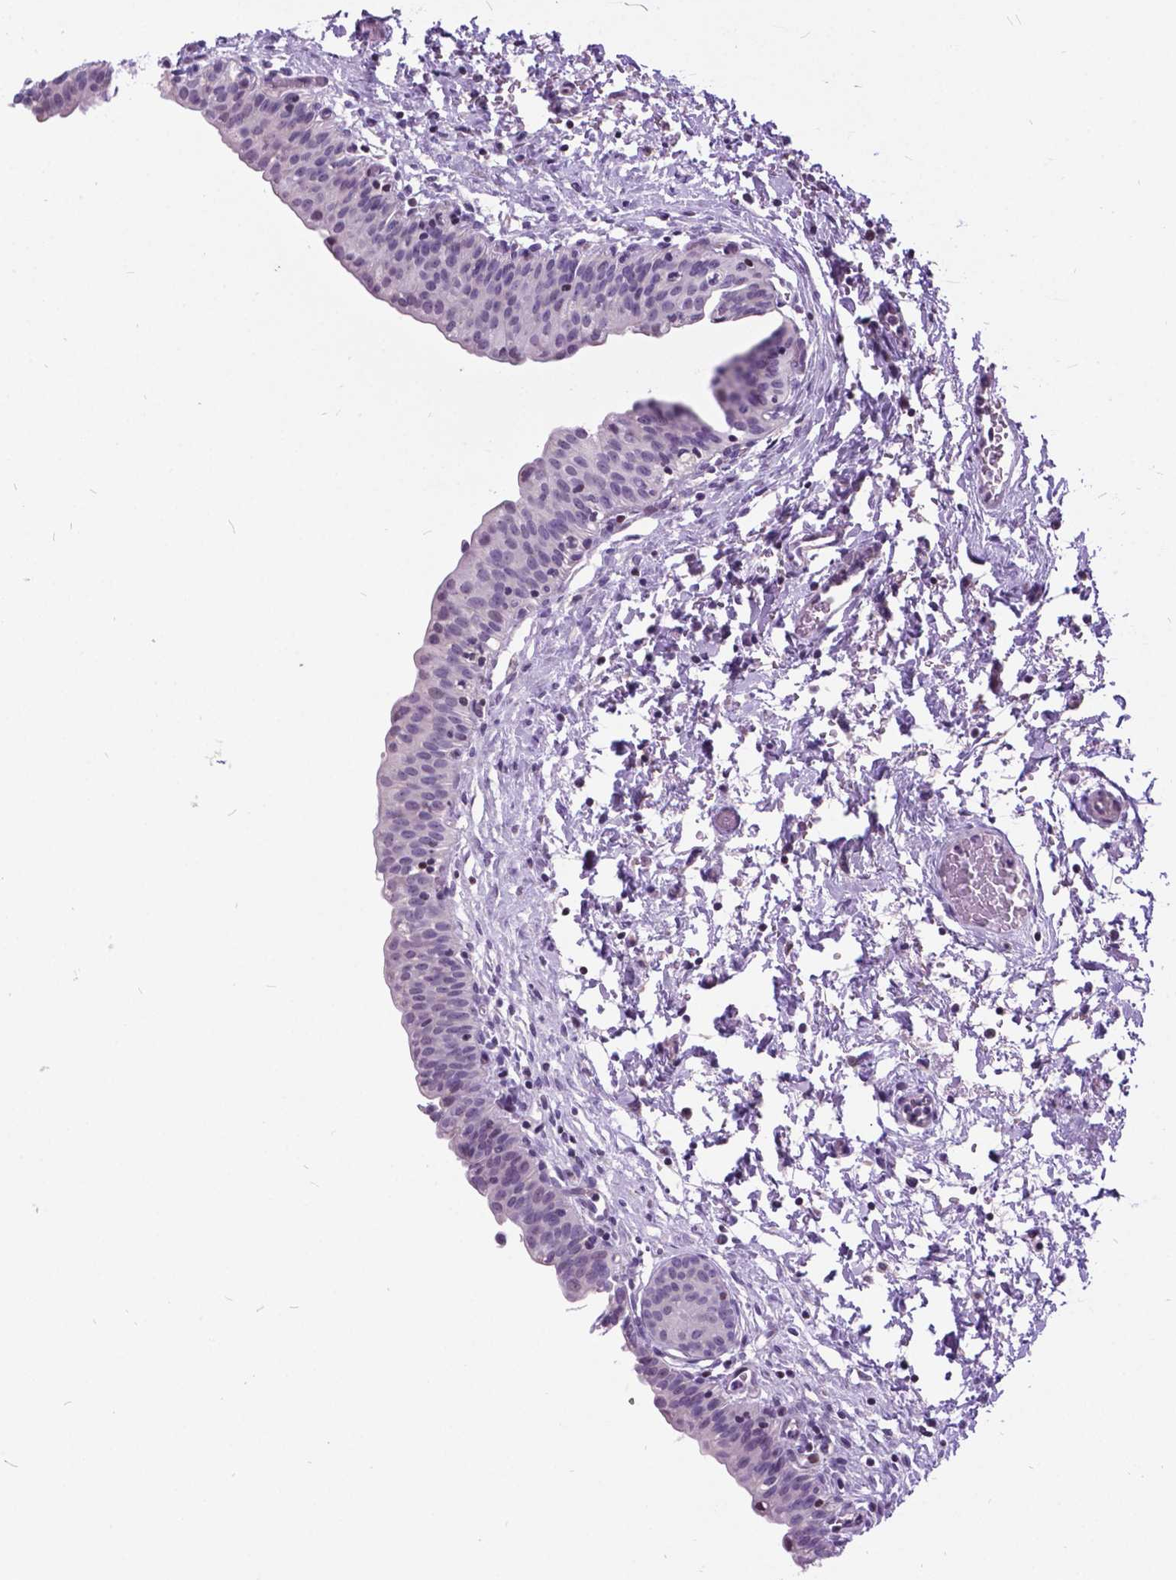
{"staining": {"intensity": "negative", "quantity": "none", "location": "none"}, "tissue": "urinary bladder", "cell_type": "Urothelial cells", "image_type": "normal", "snomed": [{"axis": "morphology", "description": "Normal tissue, NOS"}, {"axis": "topography", "description": "Urinary bladder"}], "caption": "The photomicrograph reveals no significant staining in urothelial cells of urinary bladder. (DAB immunohistochemistry, high magnification).", "gene": "DPF3", "patient": {"sex": "male", "age": 56}}